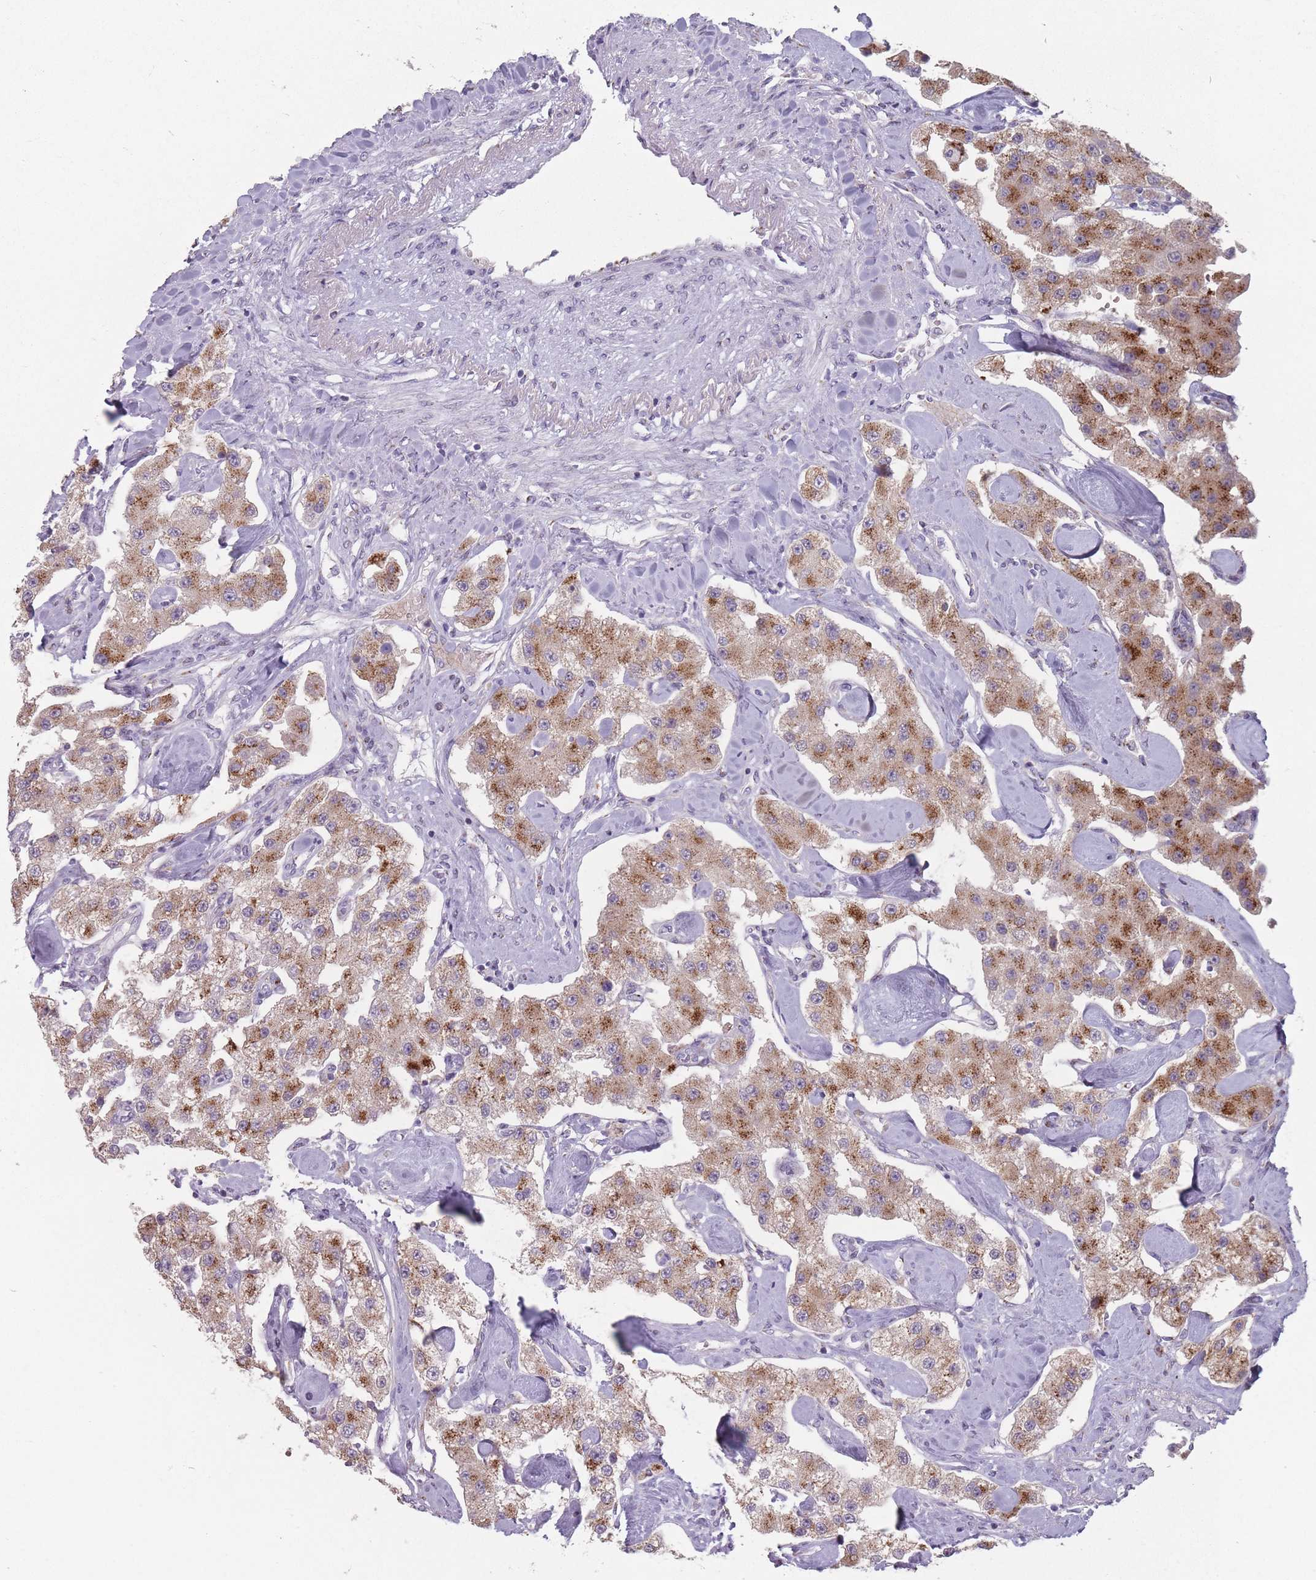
{"staining": {"intensity": "moderate", "quantity": ">75%", "location": "cytoplasmic/membranous"}, "tissue": "carcinoid", "cell_type": "Tumor cells", "image_type": "cancer", "snomed": [{"axis": "morphology", "description": "Carcinoid, malignant, NOS"}, {"axis": "topography", "description": "Pancreas"}], "caption": "IHC image of human carcinoid stained for a protein (brown), which reveals medium levels of moderate cytoplasmic/membranous positivity in about >75% of tumor cells.", "gene": "MAN1B1", "patient": {"sex": "male", "age": 41}}